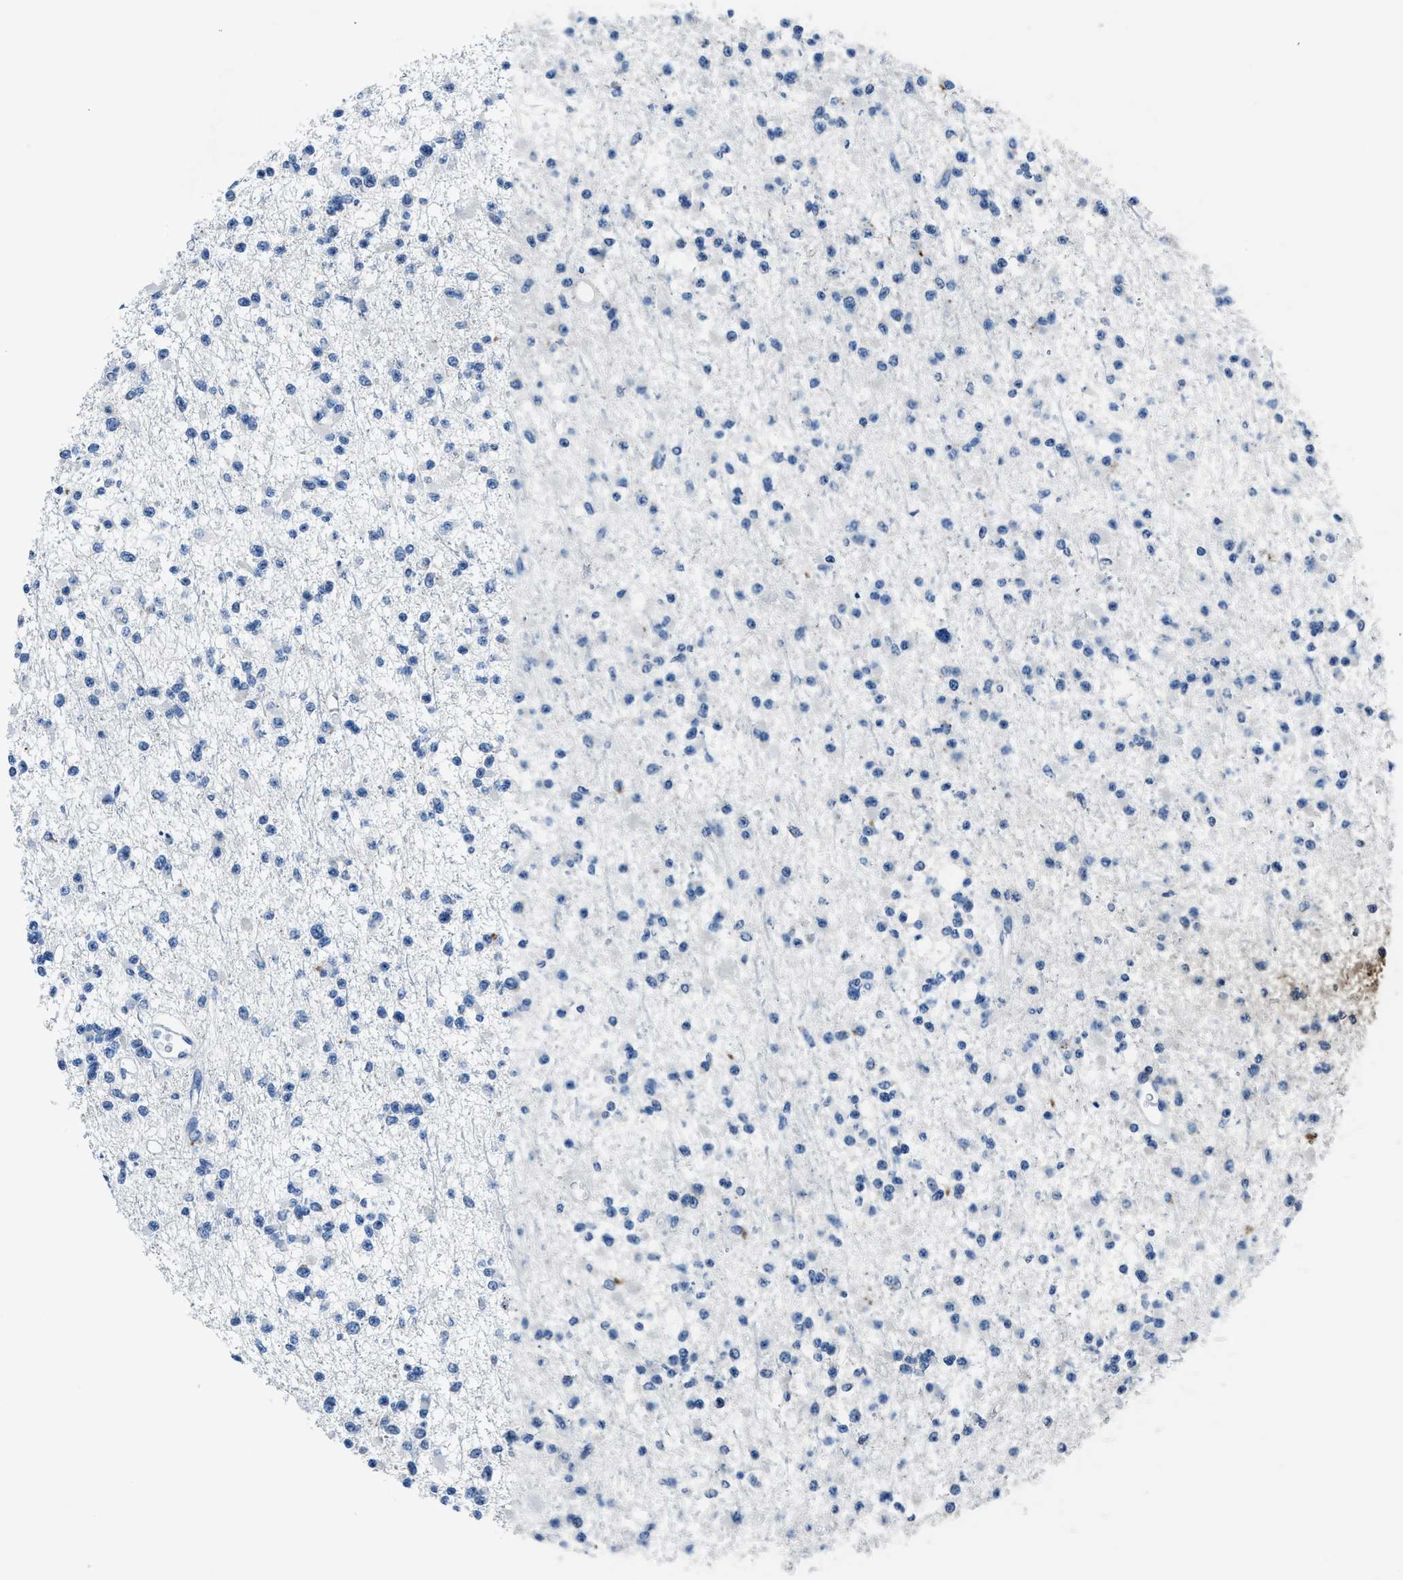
{"staining": {"intensity": "negative", "quantity": "none", "location": "none"}, "tissue": "glioma", "cell_type": "Tumor cells", "image_type": "cancer", "snomed": [{"axis": "morphology", "description": "Glioma, malignant, Low grade"}, {"axis": "topography", "description": "Brain"}], "caption": "Photomicrograph shows no significant protein expression in tumor cells of glioma.", "gene": "ADAM2", "patient": {"sex": "female", "age": 22}}